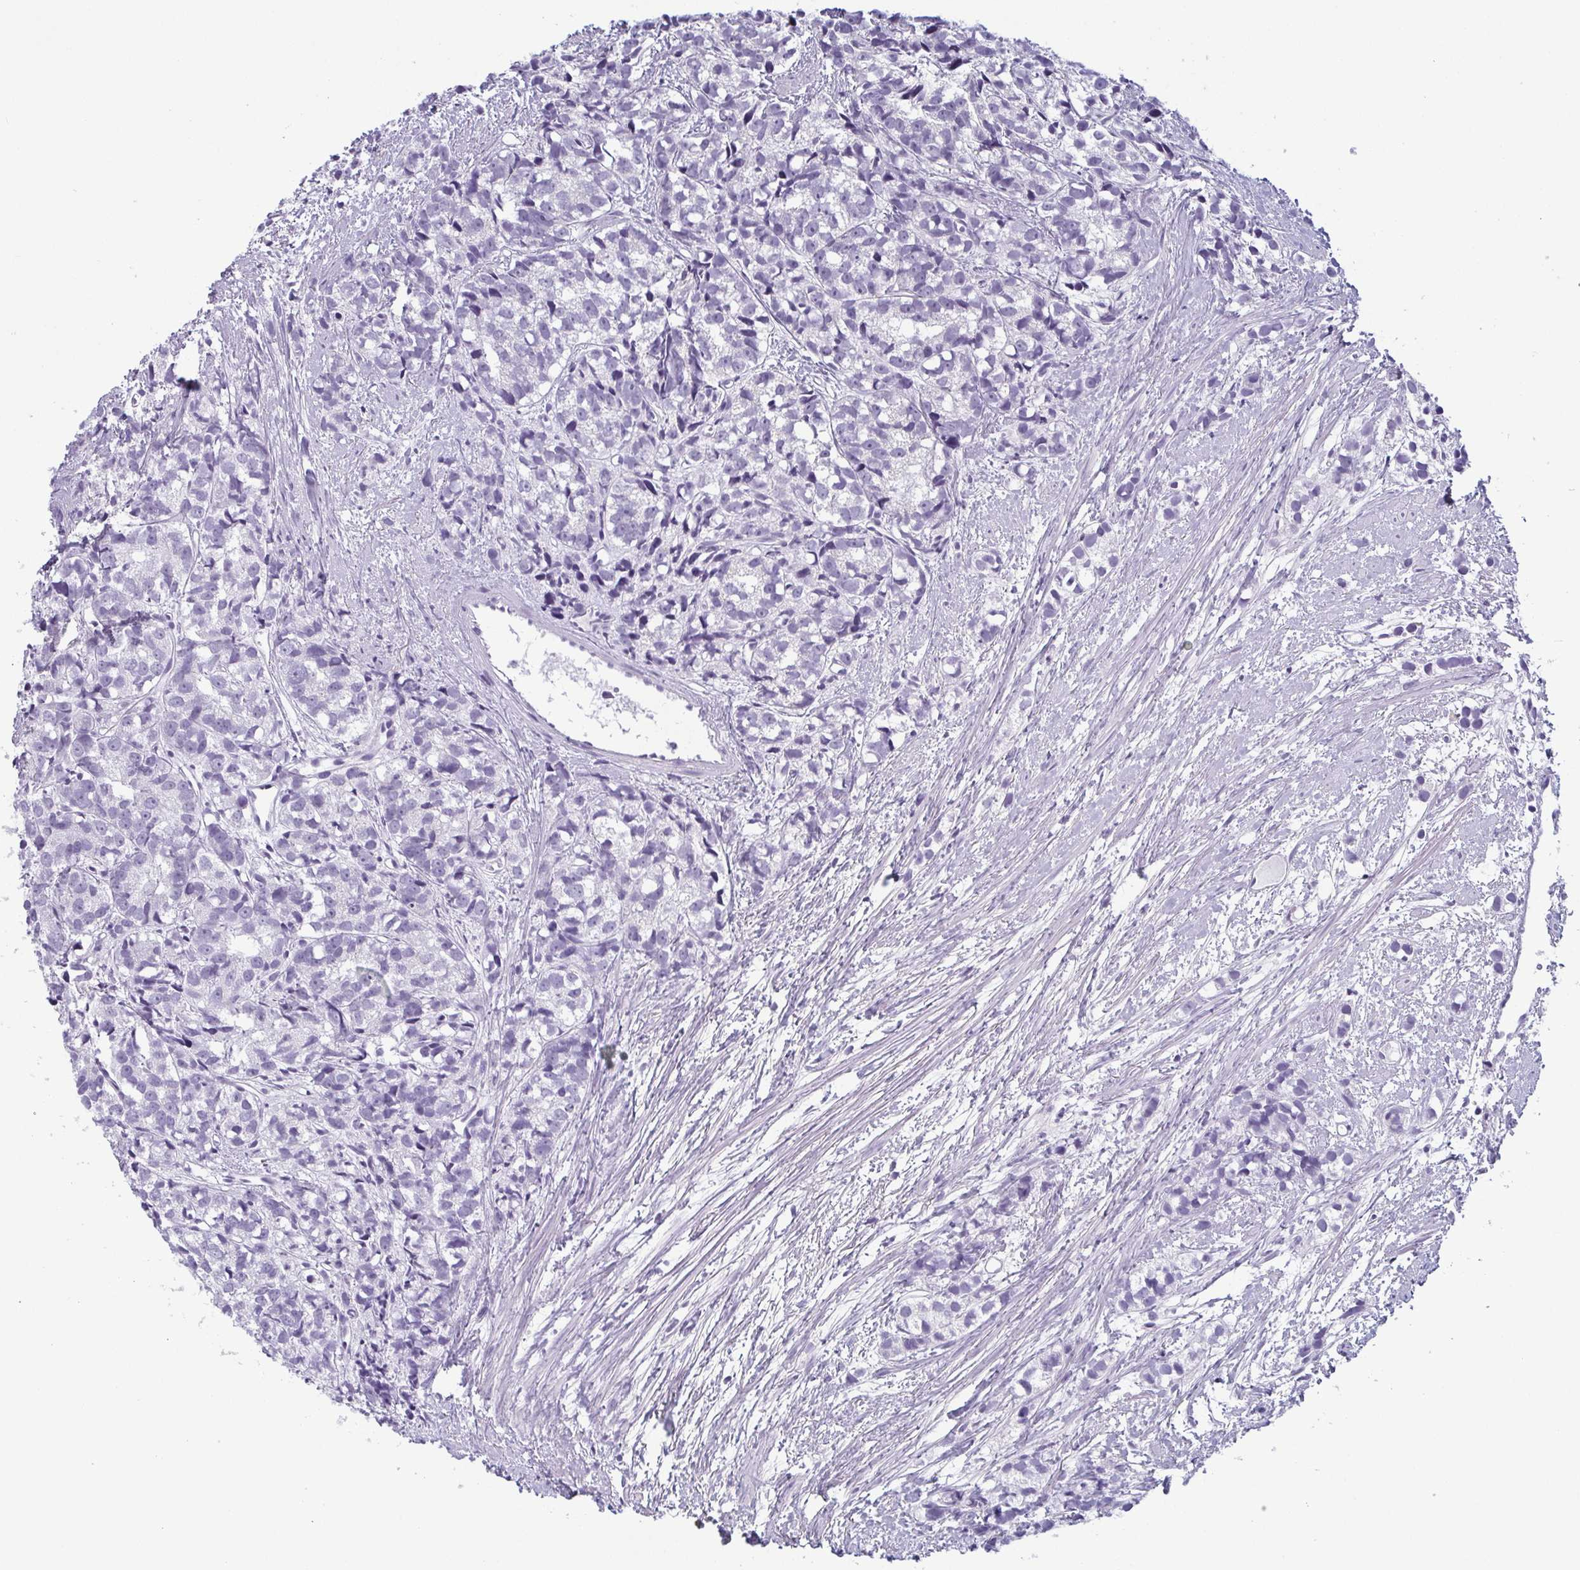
{"staining": {"intensity": "negative", "quantity": "none", "location": "none"}, "tissue": "prostate cancer", "cell_type": "Tumor cells", "image_type": "cancer", "snomed": [{"axis": "morphology", "description": "Adenocarcinoma, High grade"}, {"axis": "topography", "description": "Prostate"}], "caption": "A micrograph of prostate adenocarcinoma (high-grade) stained for a protein displays no brown staining in tumor cells.", "gene": "KRT78", "patient": {"sex": "male", "age": 77}}